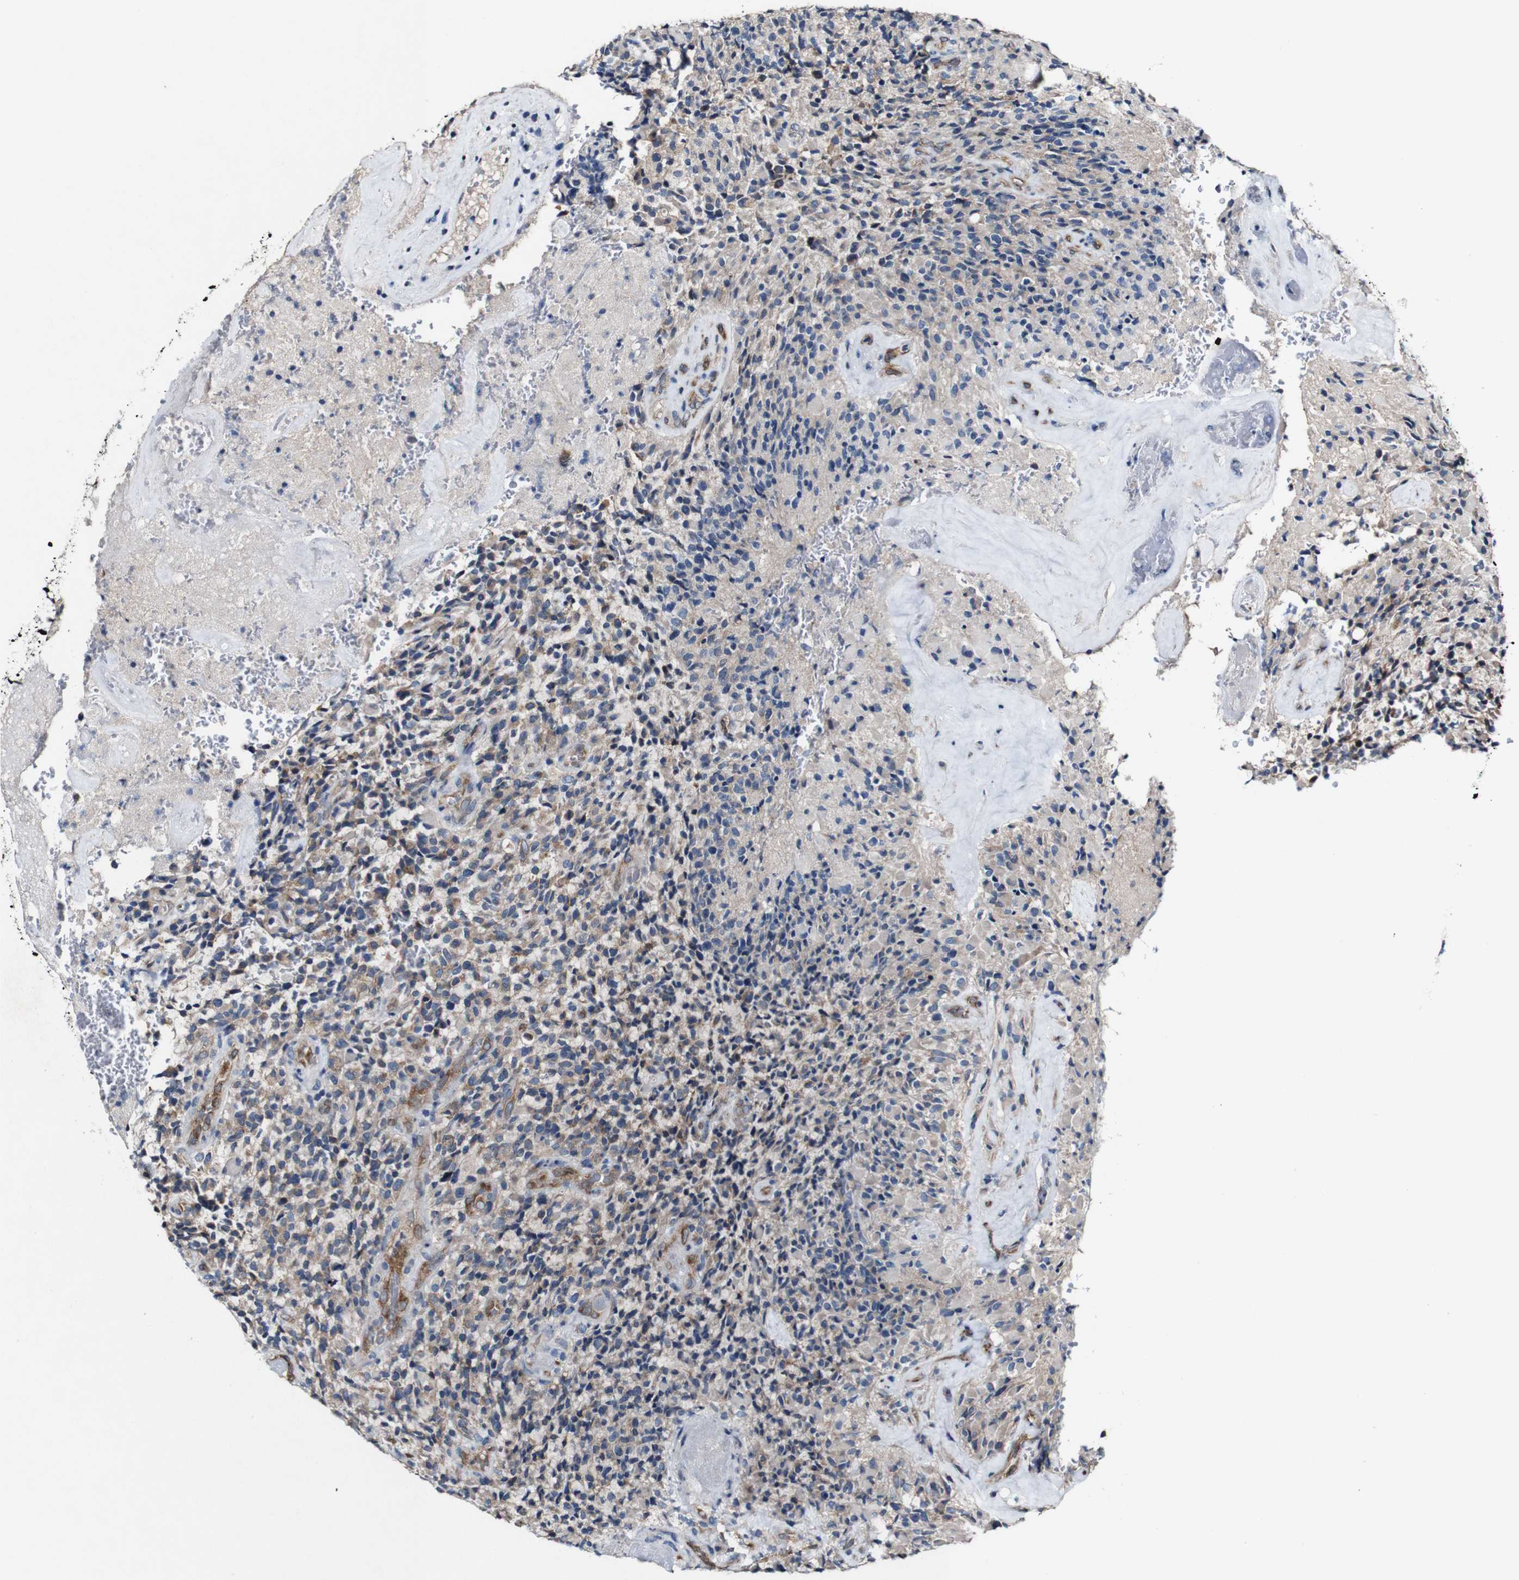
{"staining": {"intensity": "weak", "quantity": "<25%", "location": "cytoplasmic/membranous"}, "tissue": "glioma", "cell_type": "Tumor cells", "image_type": "cancer", "snomed": [{"axis": "morphology", "description": "Glioma, malignant, High grade"}, {"axis": "topography", "description": "Brain"}], "caption": "Protein analysis of glioma displays no significant positivity in tumor cells.", "gene": "GRAMD1A", "patient": {"sex": "male", "age": 71}}